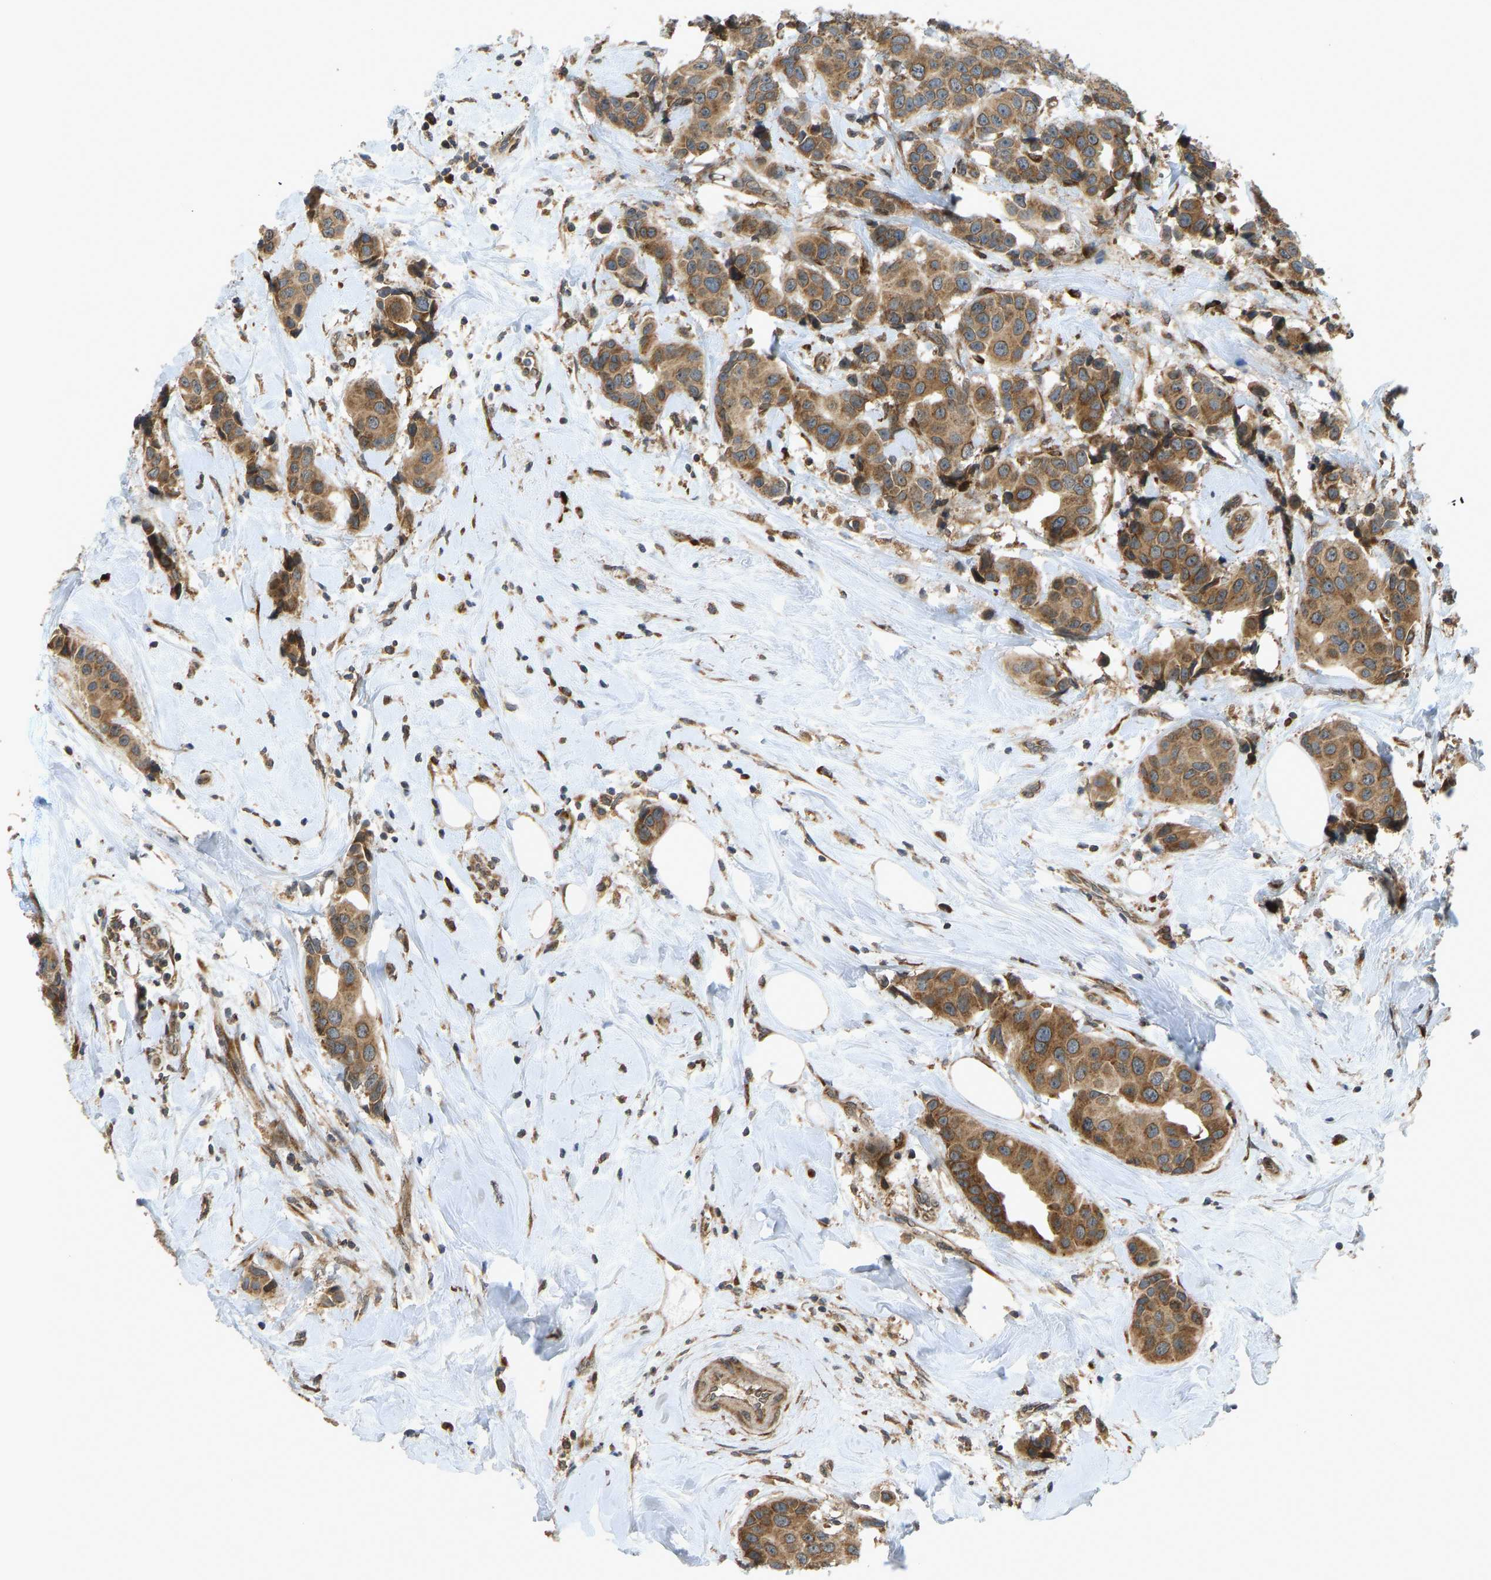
{"staining": {"intensity": "moderate", "quantity": ">75%", "location": "cytoplasmic/membranous"}, "tissue": "breast cancer", "cell_type": "Tumor cells", "image_type": "cancer", "snomed": [{"axis": "morphology", "description": "Normal tissue, NOS"}, {"axis": "morphology", "description": "Duct carcinoma"}, {"axis": "topography", "description": "Breast"}], "caption": "This photomicrograph demonstrates immunohistochemistry staining of infiltrating ductal carcinoma (breast), with medium moderate cytoplasmic/membranous expression in approximately >75% of tumor cells.", "gene": "RPN2", "patient": {"sex": "female", "age": 39}}